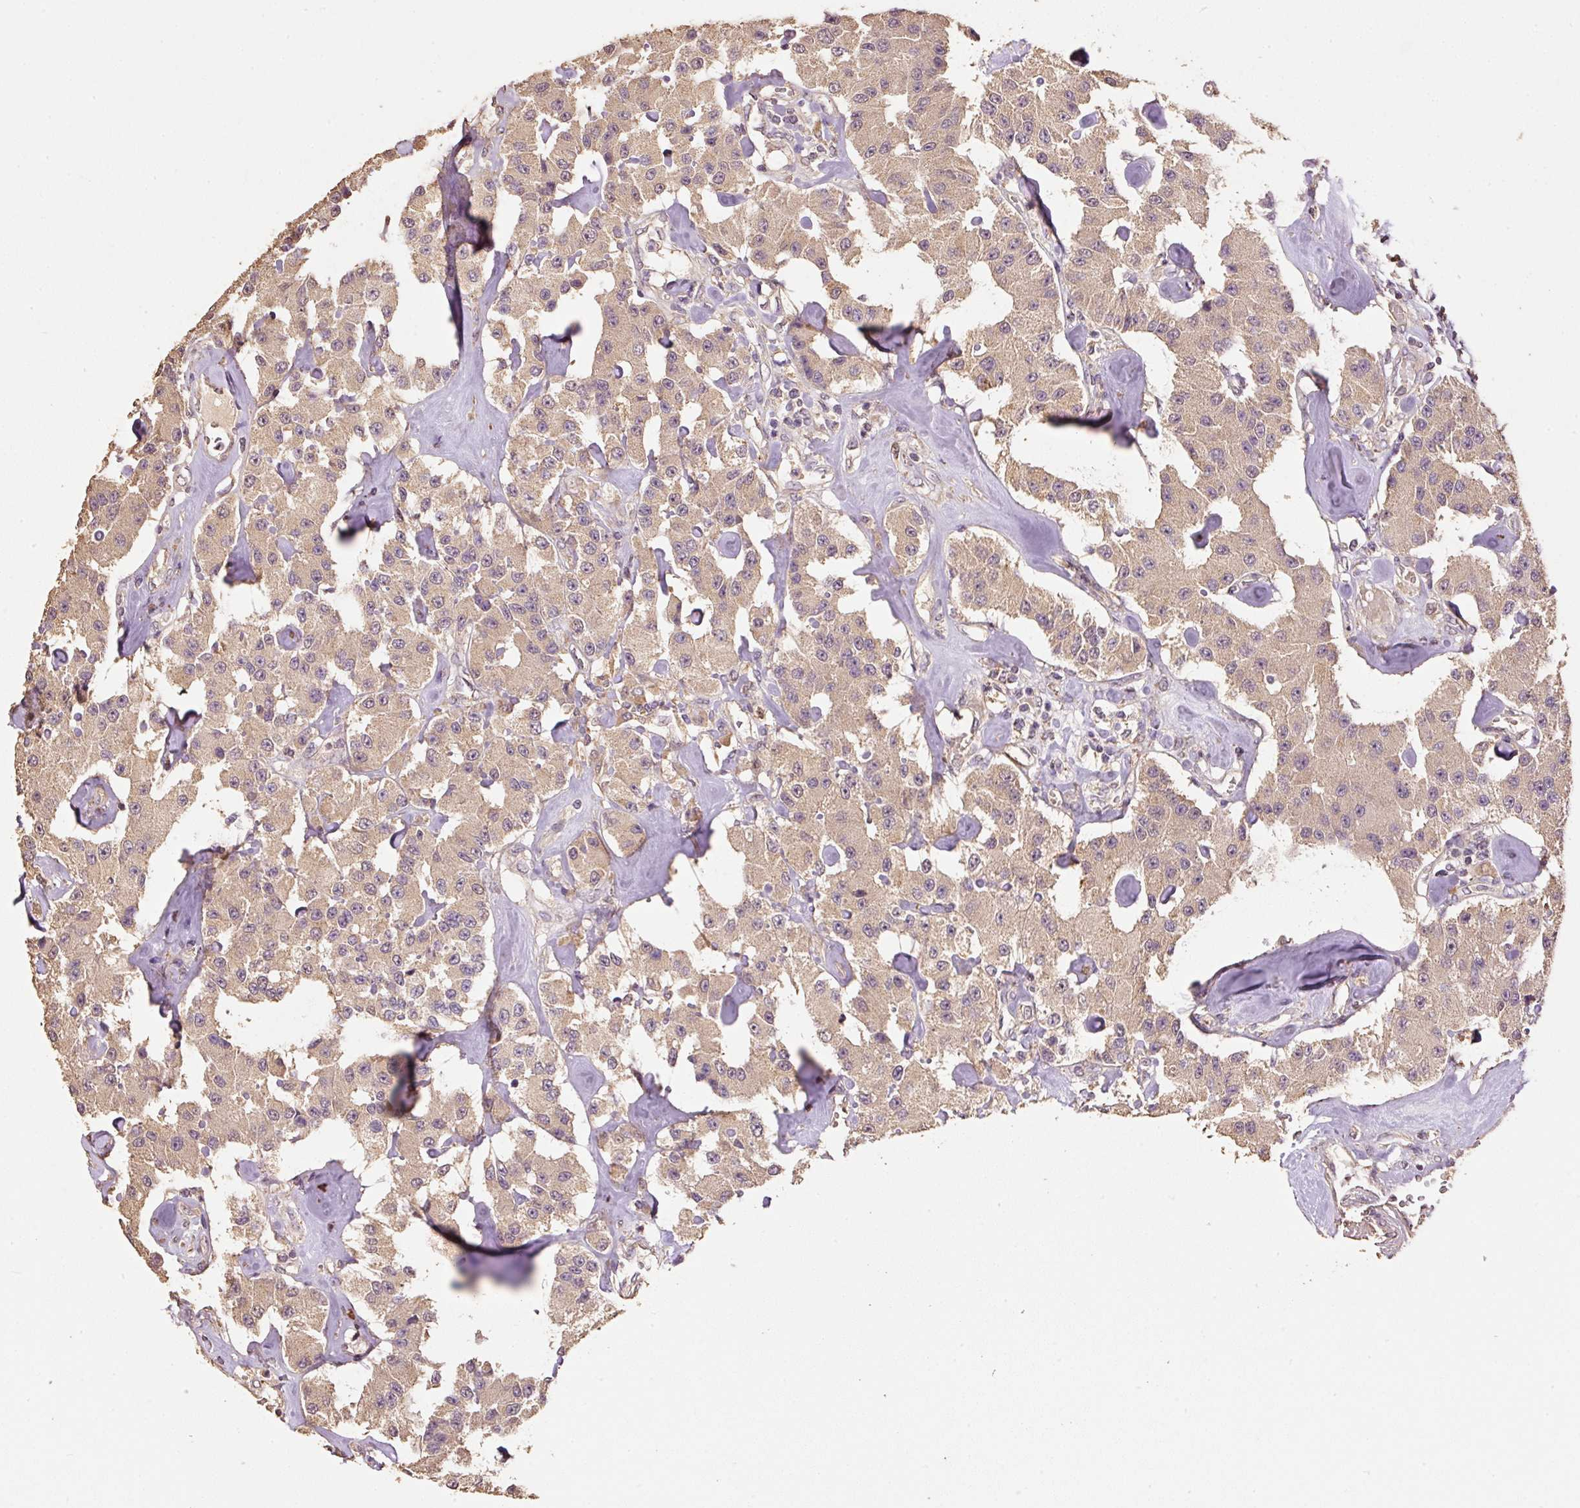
{"staining": {"intensity": "moderate", "quantity": ">75%", "location": "cytoplasmic/membranous"}, "tissue": "carcinoid", "cell_type": "Tumor cells", "image_type": "cancer", "snomed": [{"axis": "morphology", "description": "Carcinoid, malignant, NOS"}, {"axis": "topography", "description": "Pancreas"}], "caption": "Moderate cytoplasmic/membranous protein positivity is appreciated in approximately >75% of tumor cells in carcinoid (malignant). The staining is performed using DAB brown chromogen to label protein expression. The nuclei are counter-stained blue using hematoxylin.", "gene": "HERC2", "patient": {"sex": "male", "age": 41}}